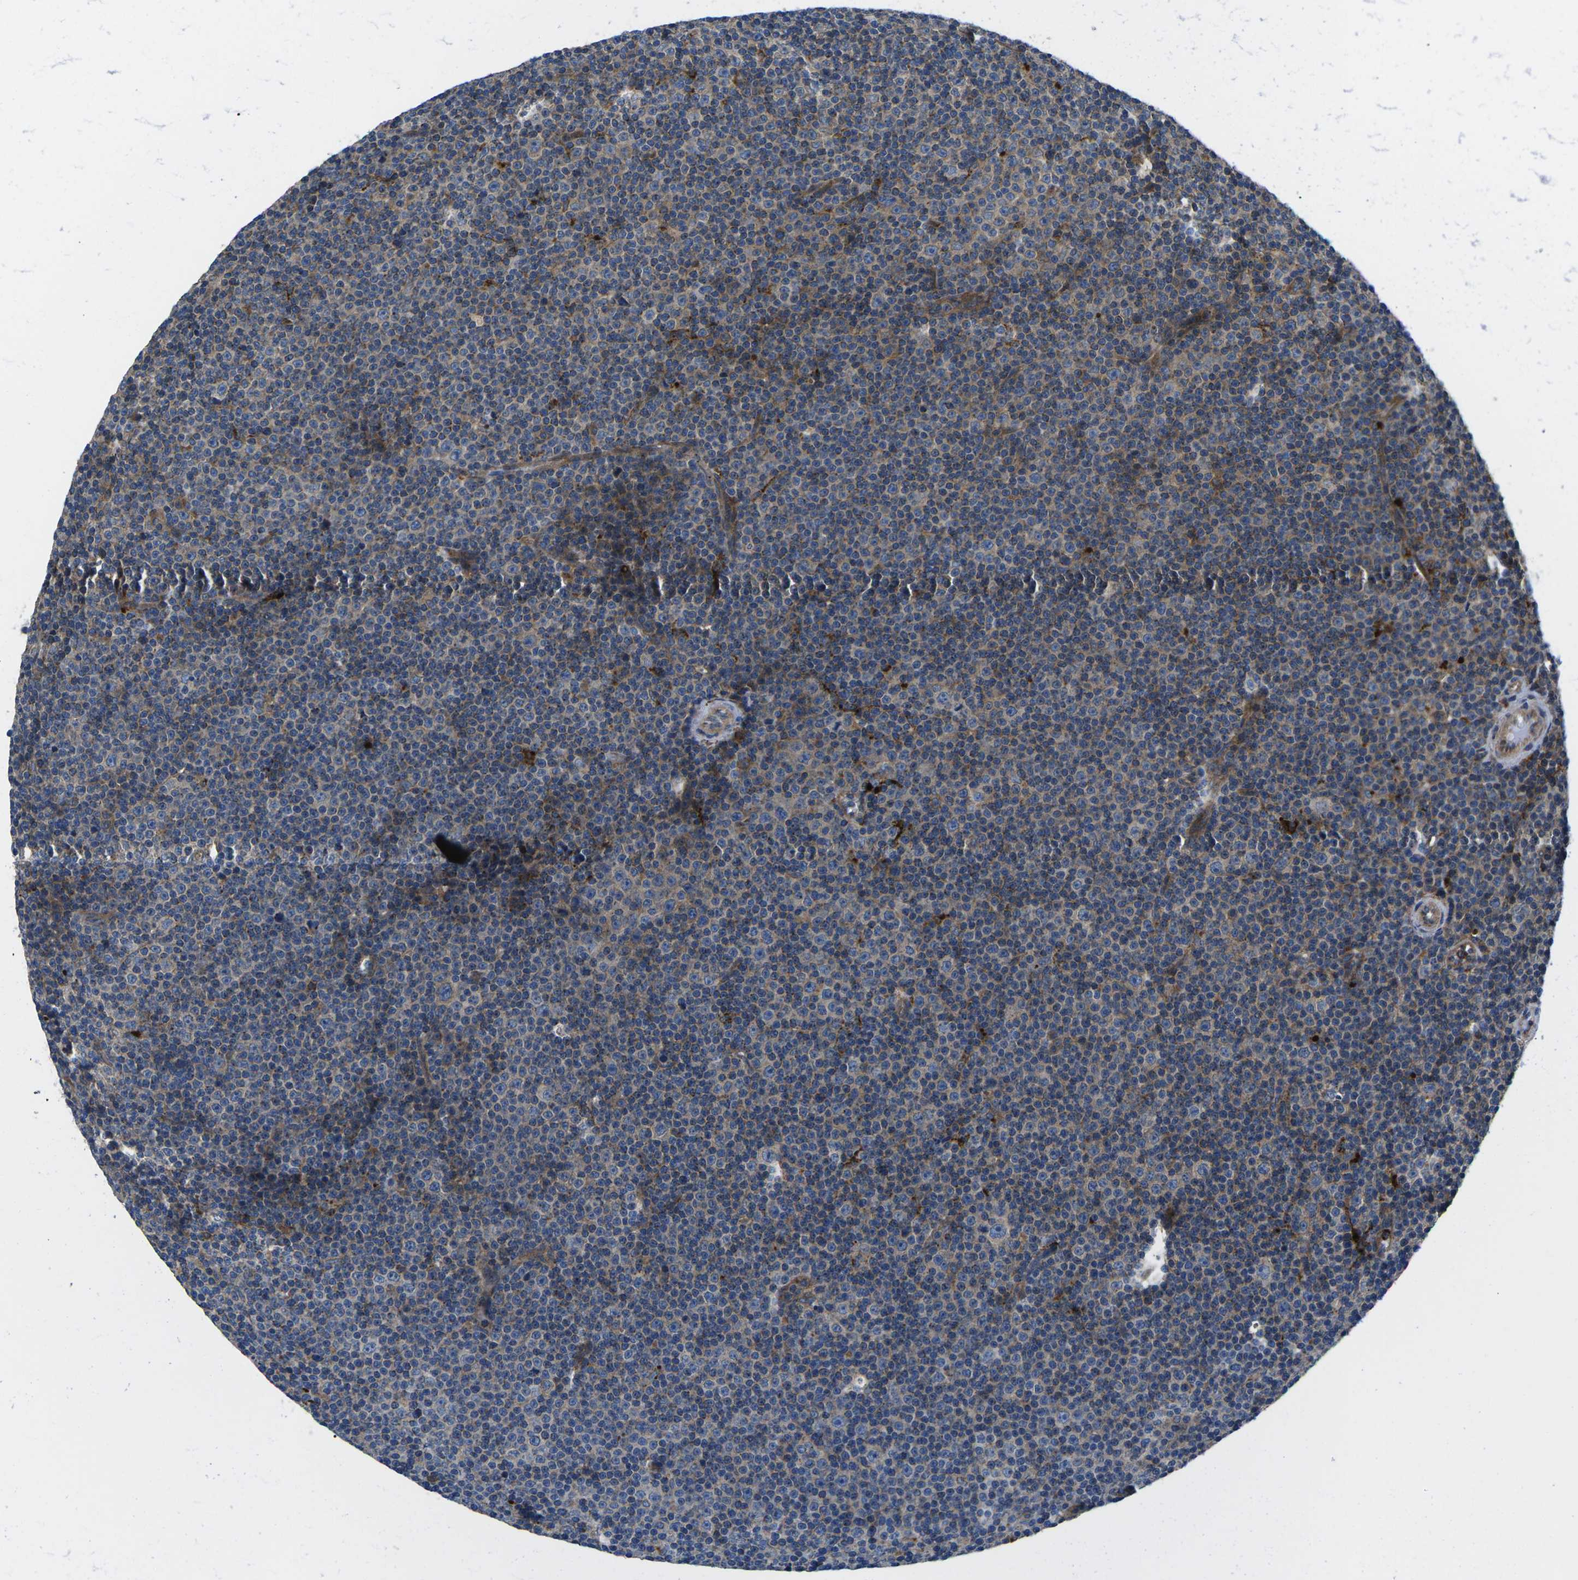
{"staining": {"intensity": "weak", "quantity": "<25%", "location": "cytoplasmic/membranous"}, "tissue": "lymphoma", "cell_type": "Tumor cells", "image_type": "cancer", "snomed": [{"axis": "morphology", "description": "Malignant lymphoma, non-Hodgkin's type, Low grade"}, {"axis": "topography", "description": "Lymph node"}], "caption": "This micrograph is of malignant lymphoma, non-Hodgkin's type (low-grade) stained with immunohistochemistry (IHC) to label a protein in brown with the nuclei are counter-stained blue. There is no expression in tumor cells.", "gene": "DLG1", "patient": {"sex": "female", "age": 67}}